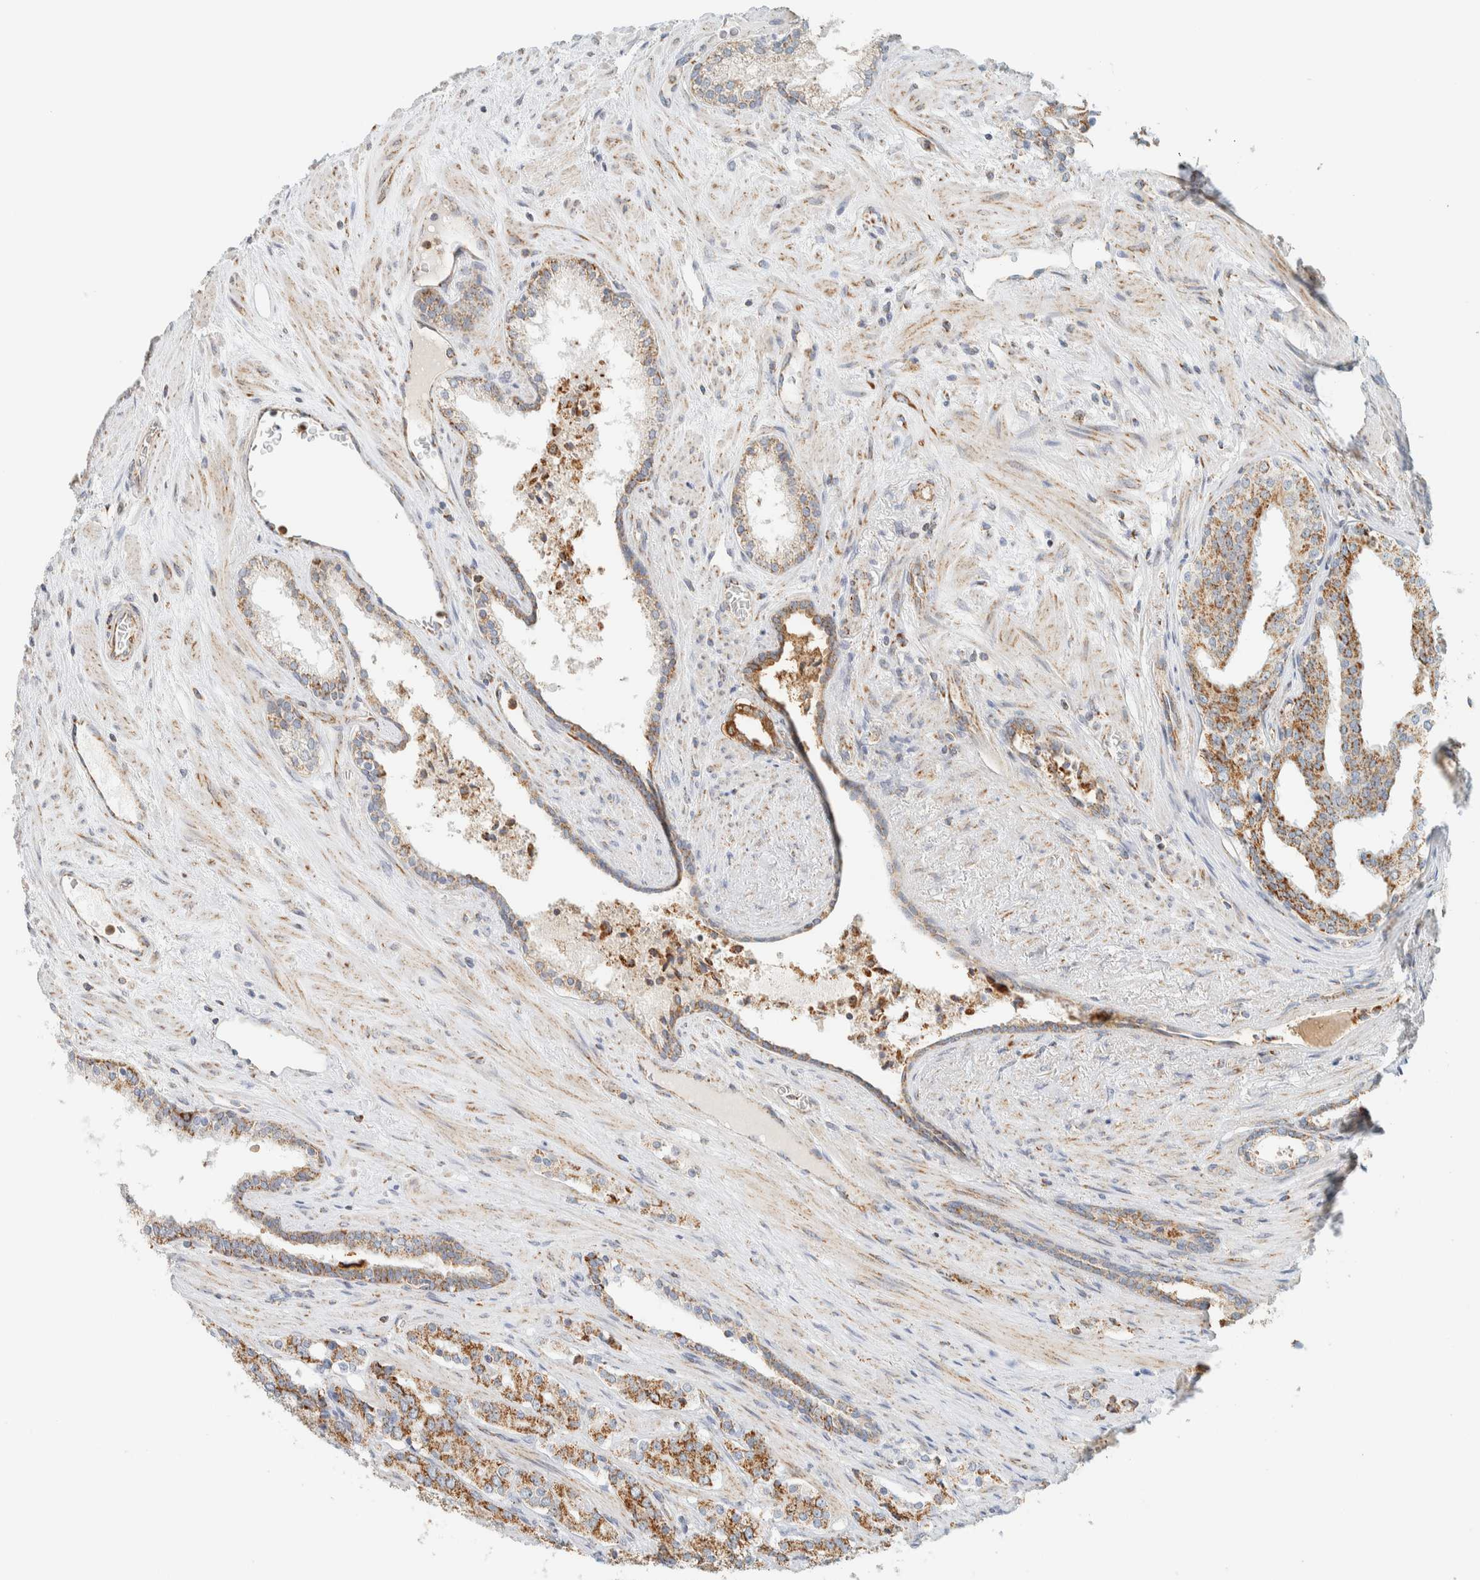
{"staining": {"intensity": "moderate", "quantity": ">75%", "location": "cytoplasmic/membranous"}, "tissue": "prostate cancer", "cell_type": "Tumor cells", "image_type": "cancer", "snomed": [{"axis": "morphology", "description": "Adenocarcinoma, High grade"}, {"axis": "topography", "description": "Prostate"}], "caption": "Moderate cytoplasmic/membranous expression for a protein is seen in approximately >75% of tumor cells of prostate cancer (high-grade adenocarcinoma) using immunohistochemistry.", "gene": "KIFAP3", "patient": {"sex": "male", "age": 71}}